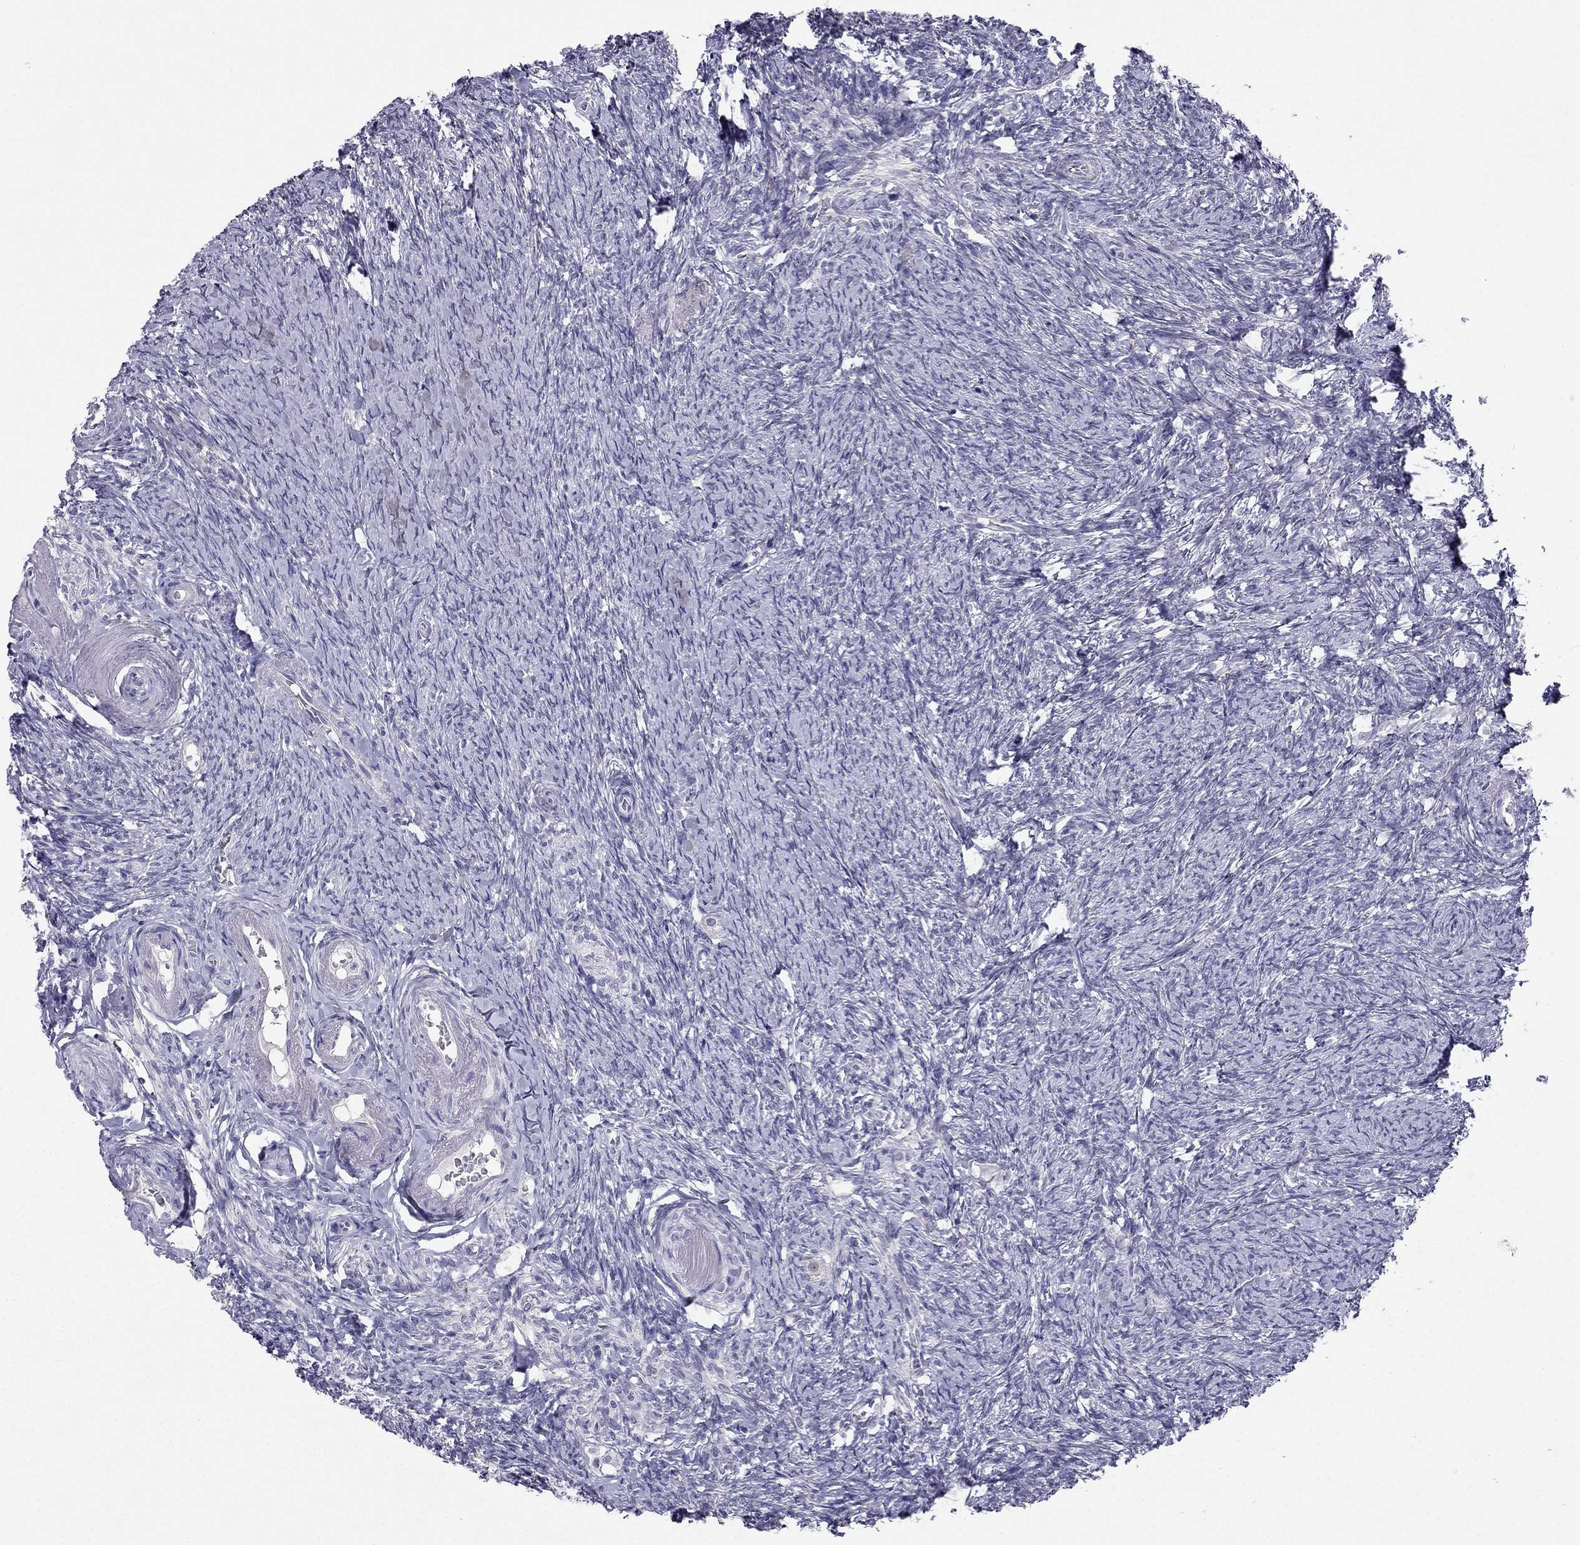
{"staining": {"intensity": "negative", "quantity": "none", "location": "none"}, "tissue": "ovary", "cell_type": "Ovarian stroma cells", "image_type": "normal", "snomed": [{"axis": "morphology", "description": "Normal tissue, NOS"}, {"axis": "topography", "description": "Ovary"}], "caption": "Immunohistochemical staining of unremarkable ovary exhibits no significant positivity in ovarian stroma cells. The staining was performed using DAB (3,3'-diaminobenzidine) to visualize the protein expression in brown, while the nuclei were stained in blue with hematoxylin (Magnification: 20x).", "gene": "C16orf89", "patient": {"sex": "female", "age": 72}}